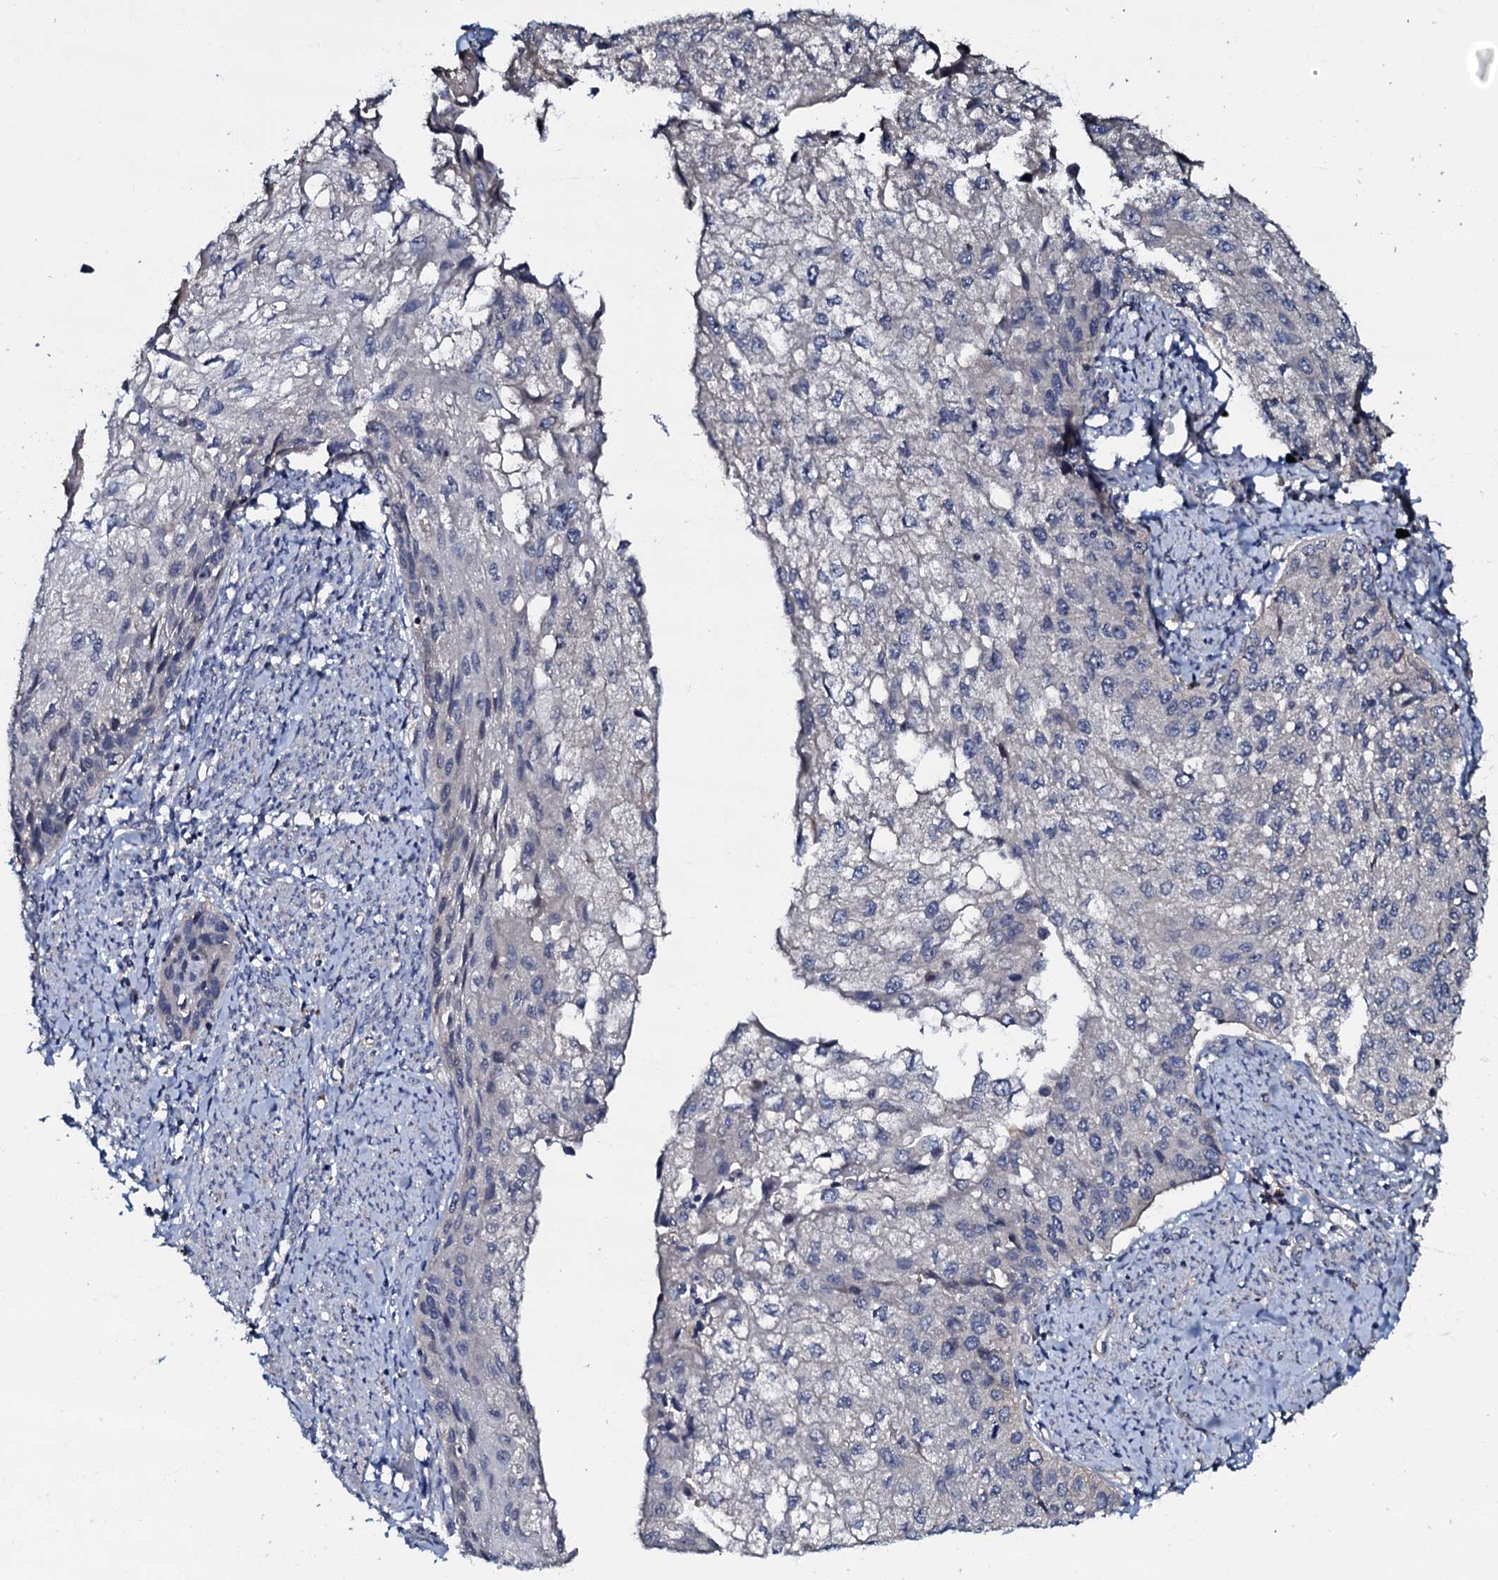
{"staining": {"intensity": "negative", "quantity": "none", "location": "none"}, "tissue": "cervical cancer", "cell_type": "Tumor cells", "image_type": "cancer", "snomed": [{"axis": "morphology", "description": "Squamous cell carcinoma, NOS"}, {"axis": "topography", "description": "Cervix"}], "caption": "The photomicrograph displays no significant staining in tumor cells of squamous cell carcinoma (cervical).", "gene": "CPNE2", "patient": {"sex": "female", "age": 67}}